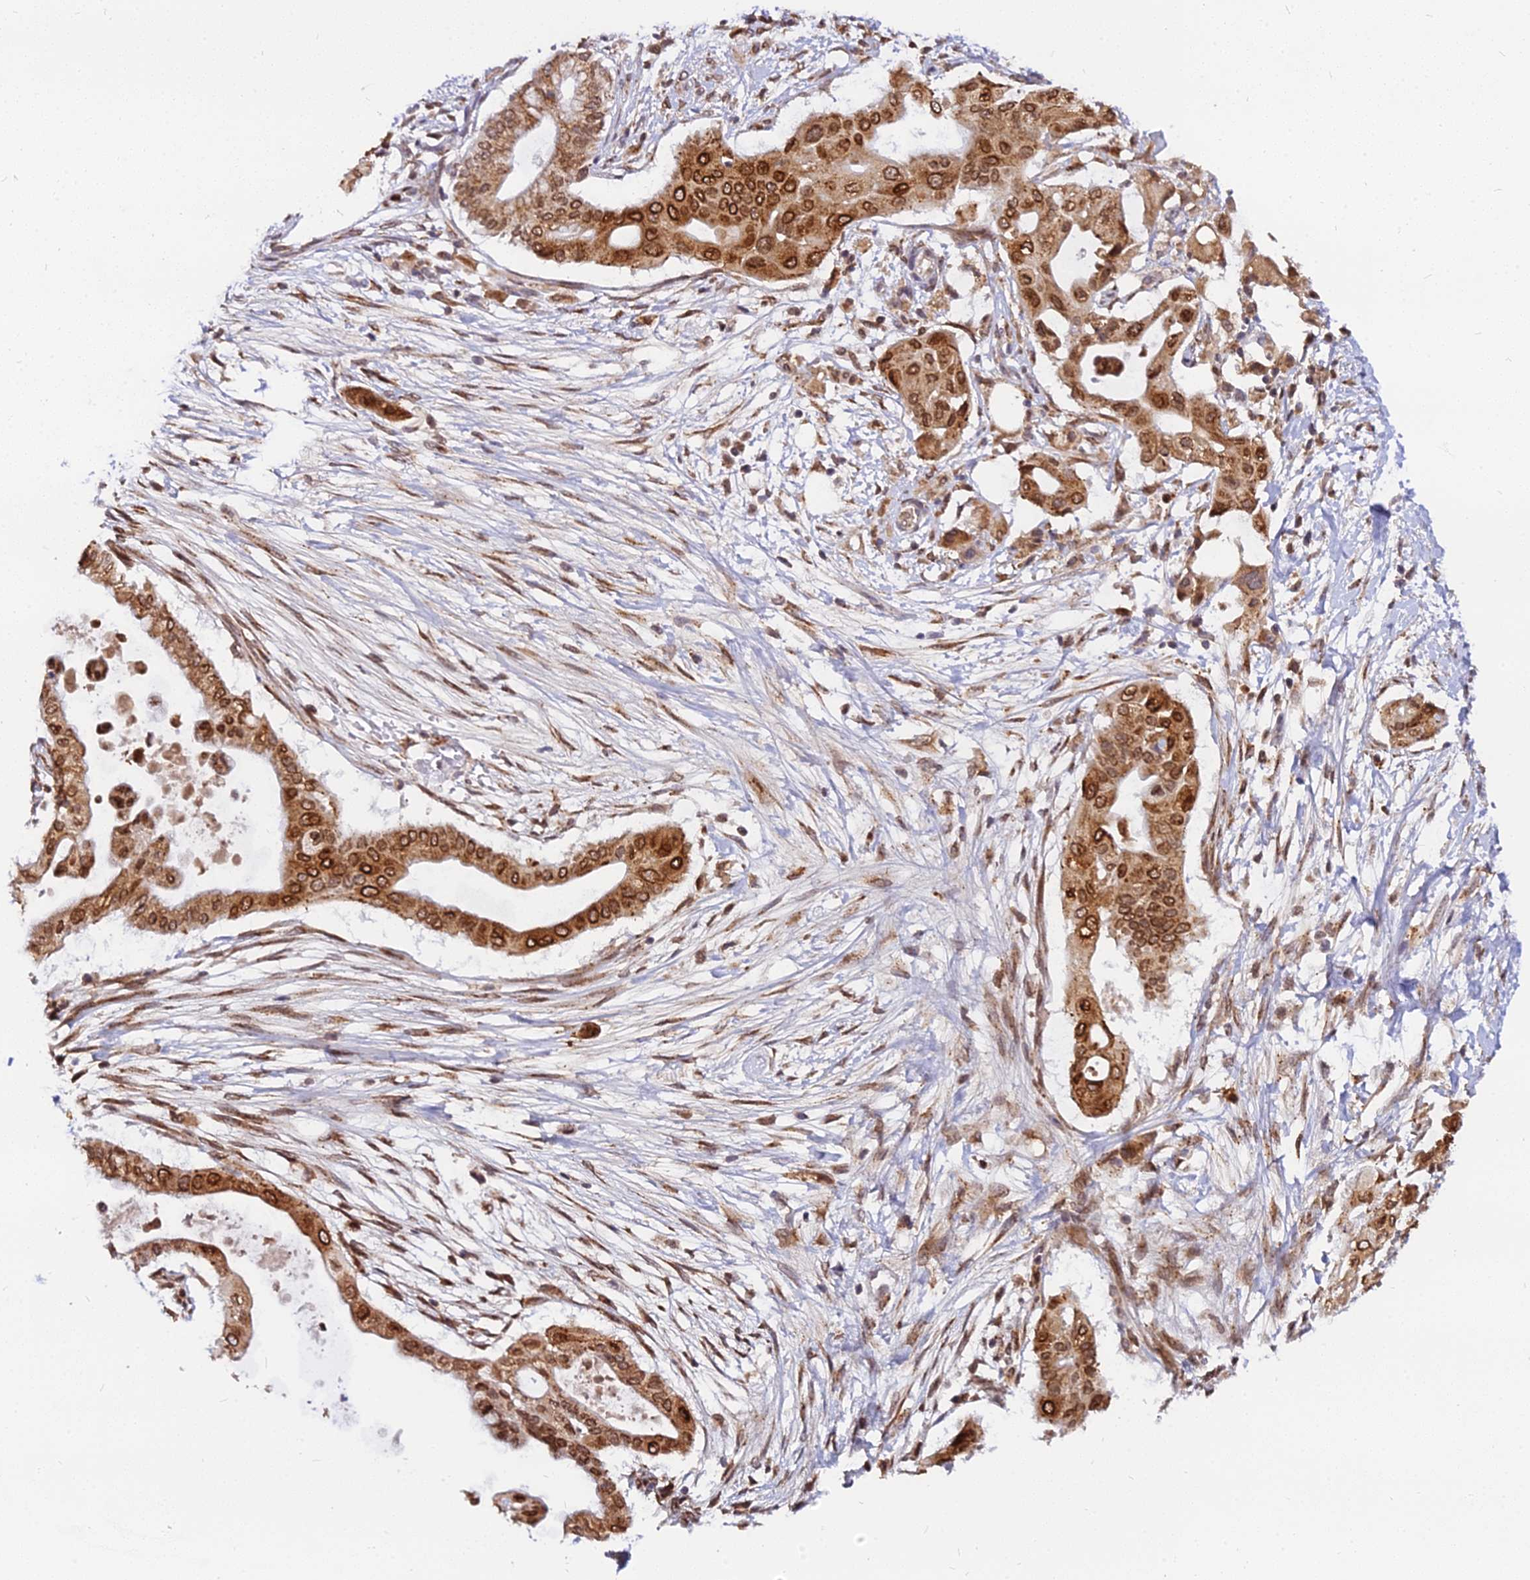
{"staining": {"intensity": "strong", "quantity": ">75%", "location": "cytoplasmic/membranous,nuclear"}, "tissue": "pancreatic cancer", "cell_type": "Tumor cells", "image_type": "cancer", "snomed": [{"axis": "morphology", "description": "Adenocarcinoma, NOS"}, {"axis": "topography", "description": "Pancreas"}], "caption": "Pancreatic cancer (adenocarcinoma) stained with a brown dye exhibits strong cytoplasmic/membranous and nuclear positive expression in approximately >75% of tumor cells.", "gene": "RNF121", "patient": {"sex": "male", "age": 68}}